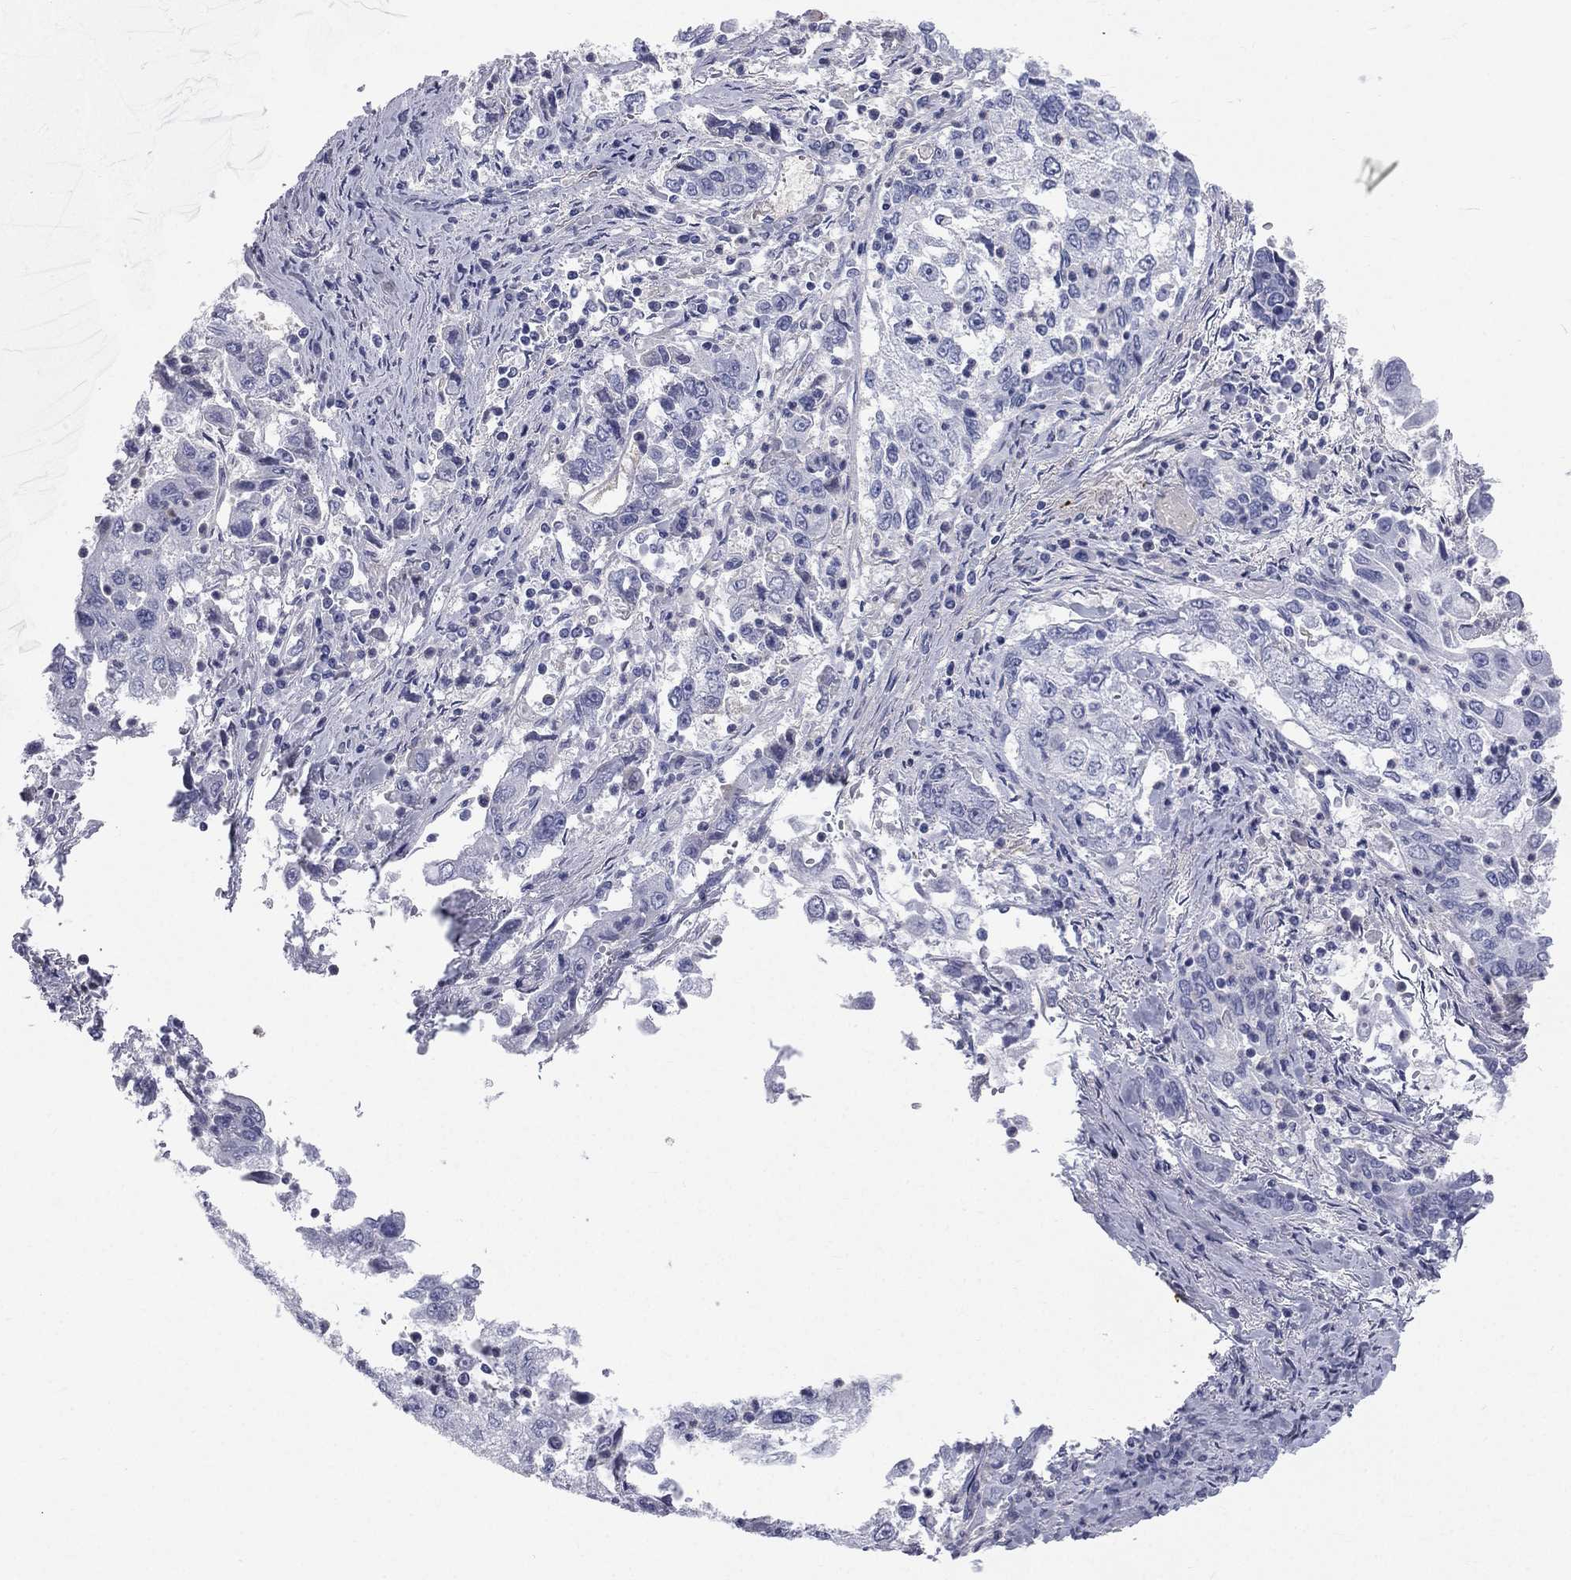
{"staining": {"intensity": "negative", "quantity": "none", "location": "none"}, "tissue": "cervical cancer", "cell_type": "Tumor cells", "image_type": "cancer", "snomed": [{"axis": "morphology", "description": "Squamous cell carcinoma, NOS"}, {"axis": "topography", "description": "Cervix"}], "caption": "High magnification brightfield microscopy of cervical cancer (squamous cell carcinoma) stained with DAB (brown) and counterstained with hematoxylin (blue): tumor cells show no significant expression. Nuclei are stained in blue.", "gene": "HP", "patient": {"sex": "female", "age": 36}}